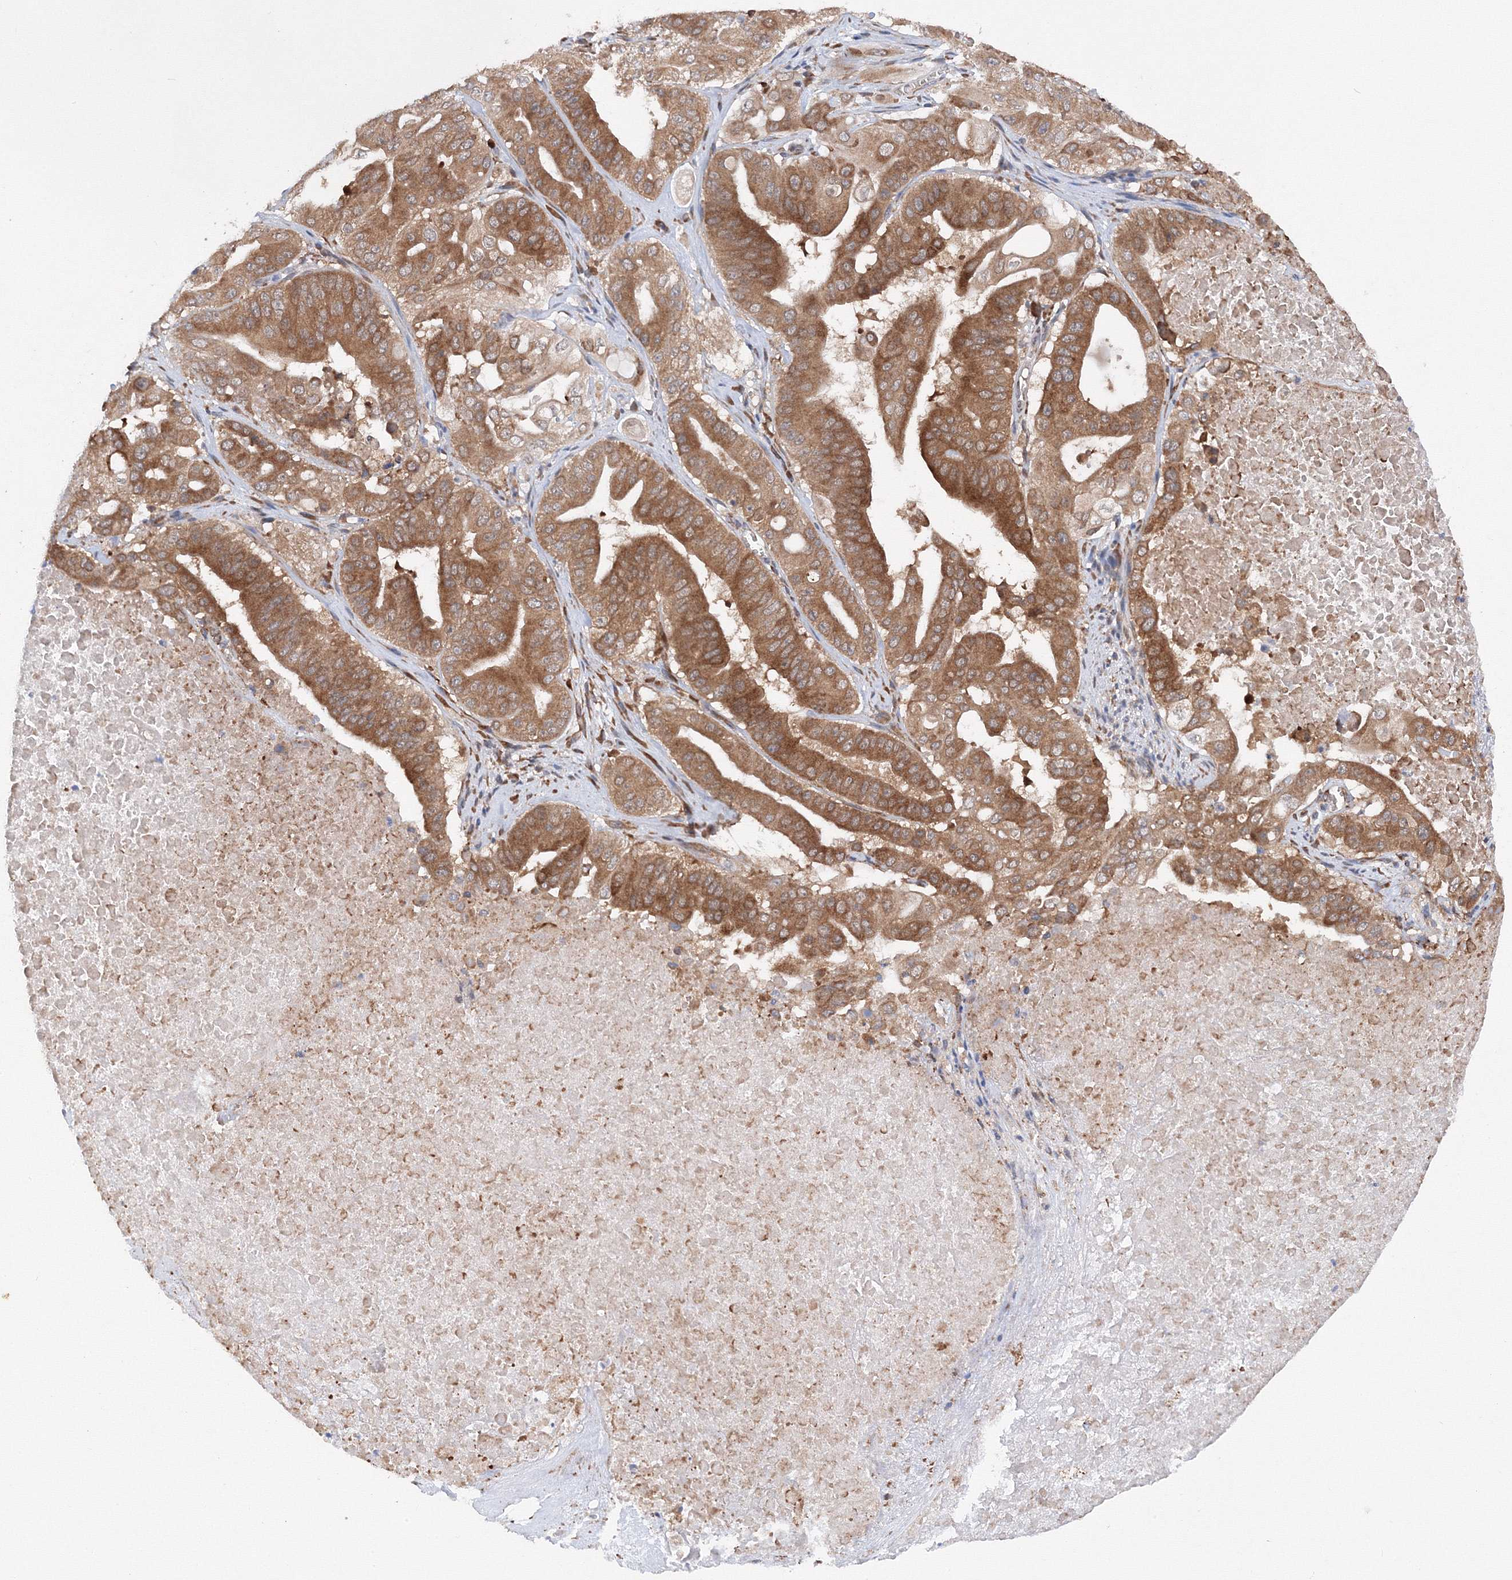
{"staining": {"intensity": "strong", "quantity": ">75%", "location": "cytoplasmic/membranous"}, "tissue": "pancreatic cancer", "cell_type": "Tumor cells", "image_type": "cancer", "snomed": [{"axis": "morphology", "description": "Adenocarcinoma, NOS"}, {"axis": "topography", "description": "Pancreas"}], "caption": "Immunohistochemical staining of adenocarcinoma (pancreatic) displays strong cytoplasmic/membranous protein staining in about >75% of tumor cells.", "gene": "DIS3L2", "patient": {"sex": "female", "age": 77}}